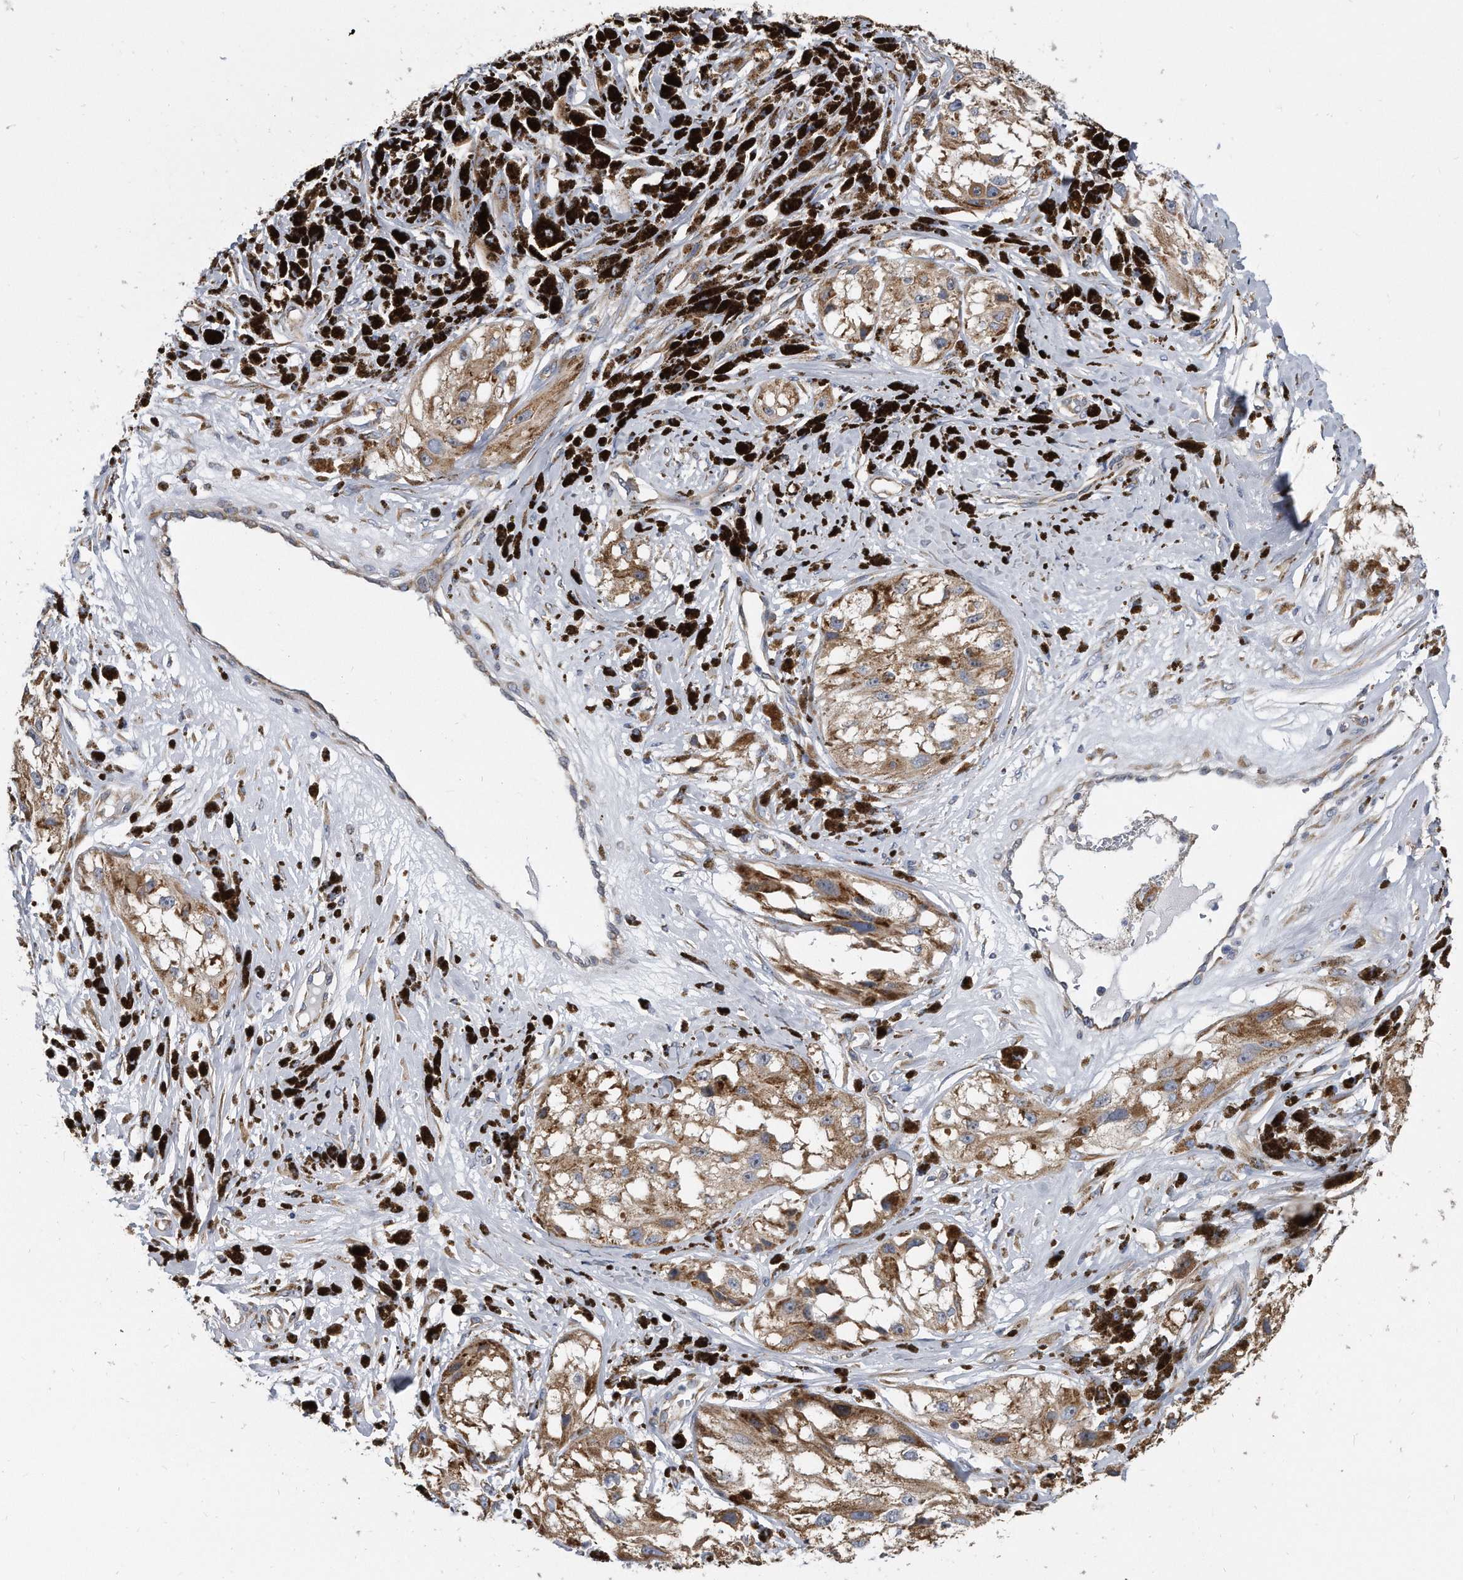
{"staining": {"intensity": "moderate", "quantity": ">75%", "location": "cytoplasmic/membranous"}, "tissue": "melanoma", "cell_type": "Tumor cells", "image_type": "cancer", "snomed": [{"axis": "morphology", "description": "Malignant melanoma, NOS"}, {"axis": "topography", "description": "Skin"}], "caption": "Immunohistochemical staining of melanoma displays medium levels of moderate cytoplasmic/membranous expression in about >75% of tumor cells.", "gene": "CCDC47", "patient": {"sex": "male", "age": 88}}